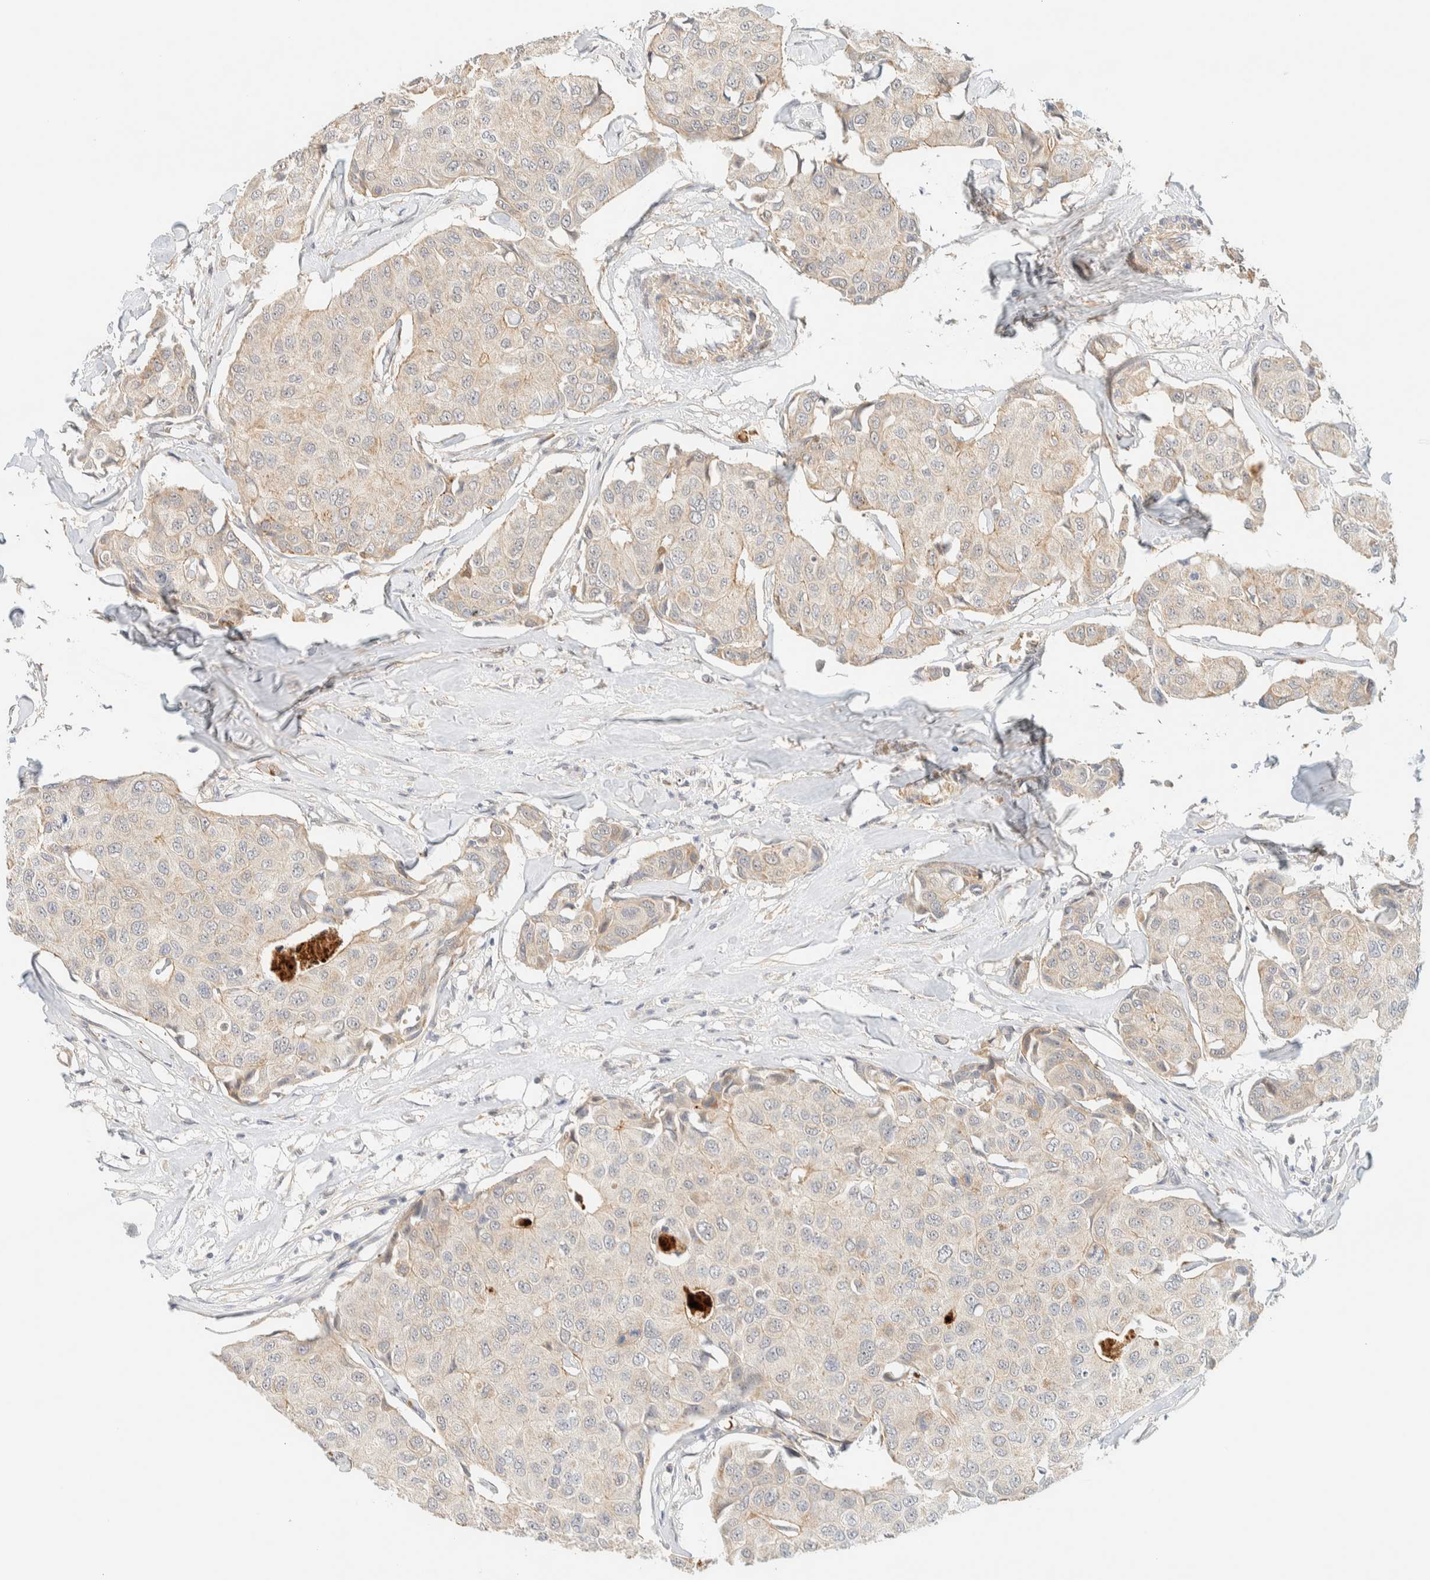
{"staining": {"intensity": "weak", "quantity": "<25%", "location": "cytoplasmic/membranous"}, "tissue": "breast cancer", "cell_type": "Tumor cells", "image_type": "cancer", "snomed": [{"axis": "morphology", "description": "Duct carcinoma"}, {"axis": "topography", "description": "Breast"}], "caption": "This is a micrograph of immunohistochemistry staining of infiltrating ductal carcinoma (breast), which shows no staining in tumor cells.", "gene": "TNK1", "patient": {"sex": "female", "age": 80}}